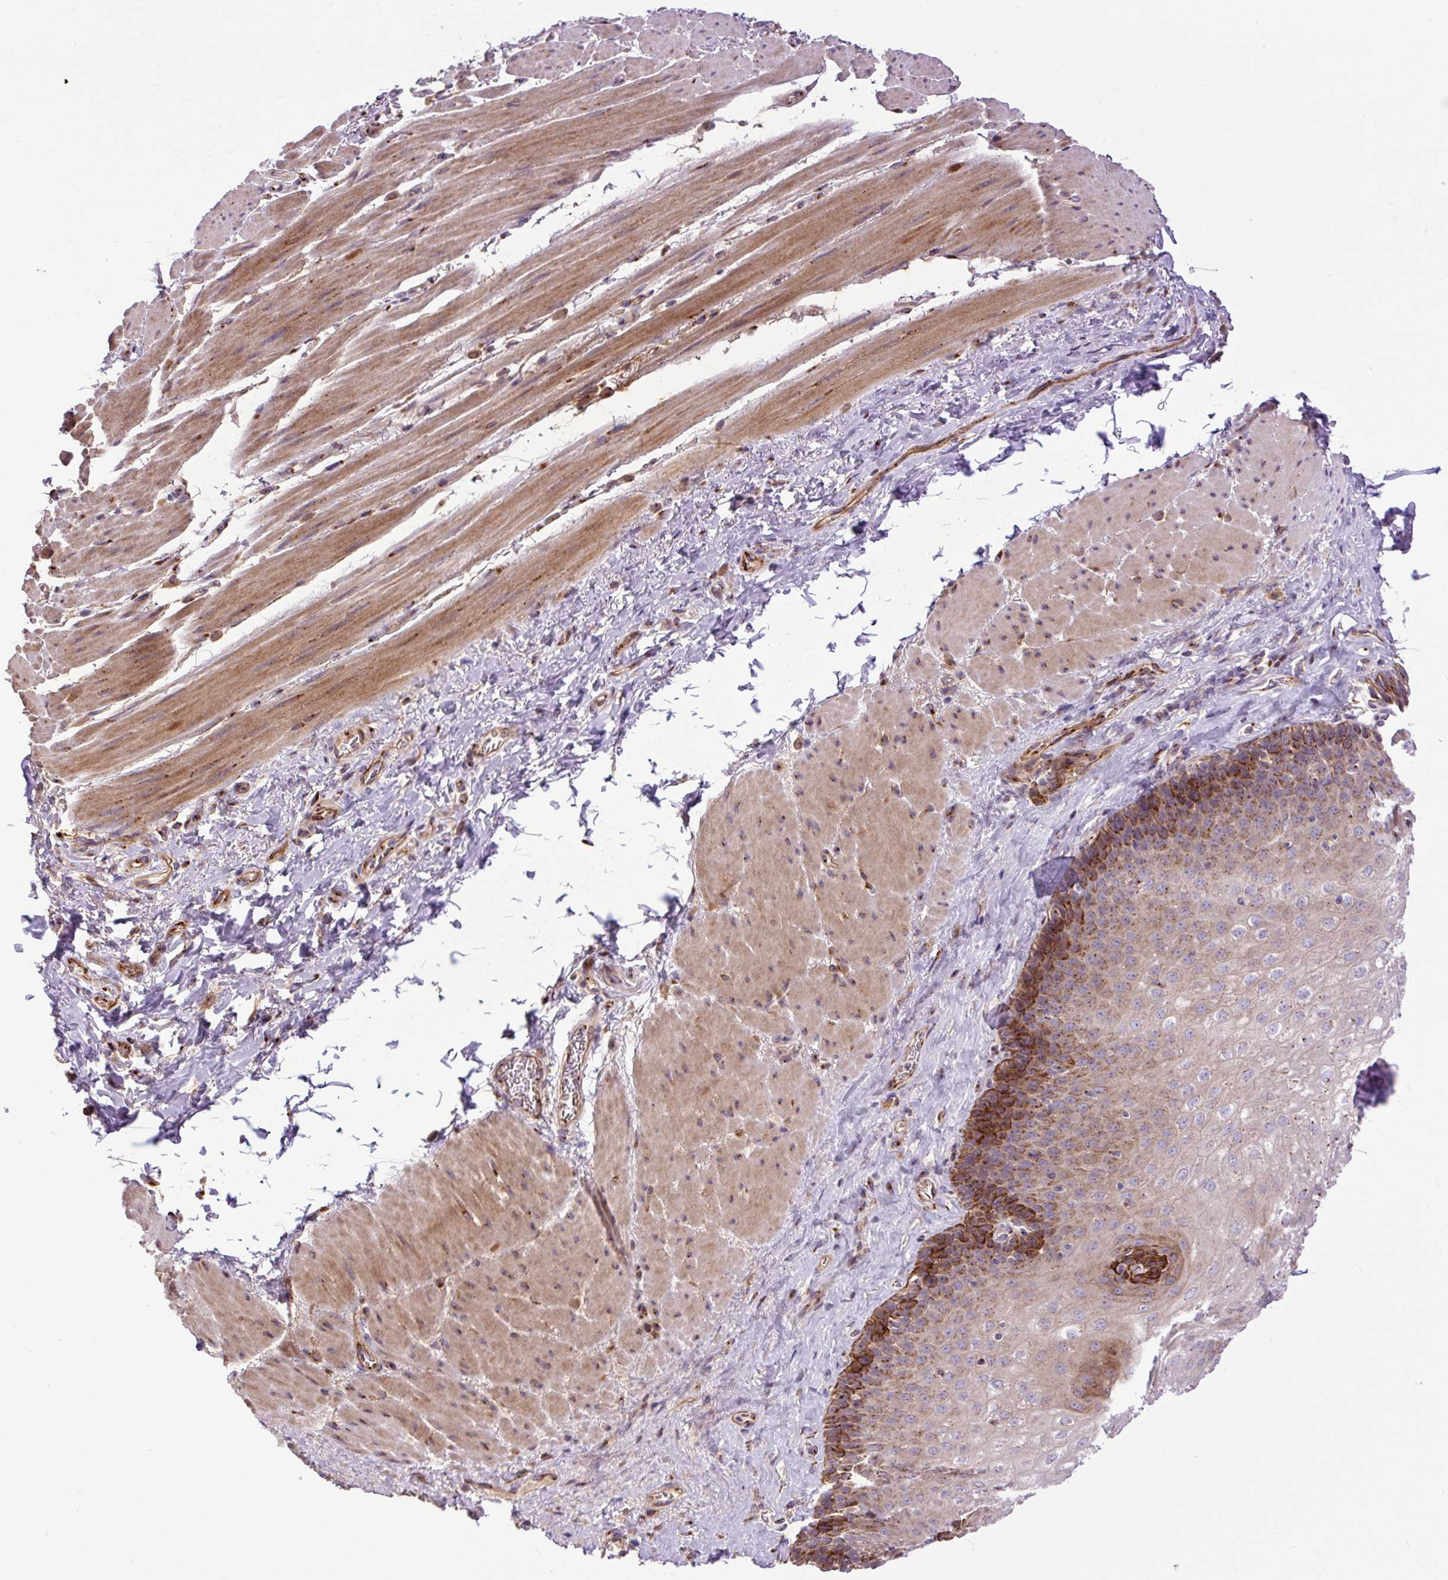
{"staining": {"intensity": "strong", "quantity": "25%-75%", "location": "cytoplasmic/membranous"}, "tissue": "esophagus", "cell_type": "Squamous epithelial cells", "image_type": "normal", "snomed": [{"axis": "morphology", "description": "Normal tissue, NOS"}, {"axis": "topography", "description": "Esophagus"}], "caption": "Immunohistochemistry (IHC) (DAB (3,3'-diaminobenzidine)) staining of benign human esophagus exhibits strong cytoplasmic/membranous protein staining in about 25%-75% of squamous epithelial cells.", "gene": "MSMP", "patient": {"sex": "female", "age": 66}}